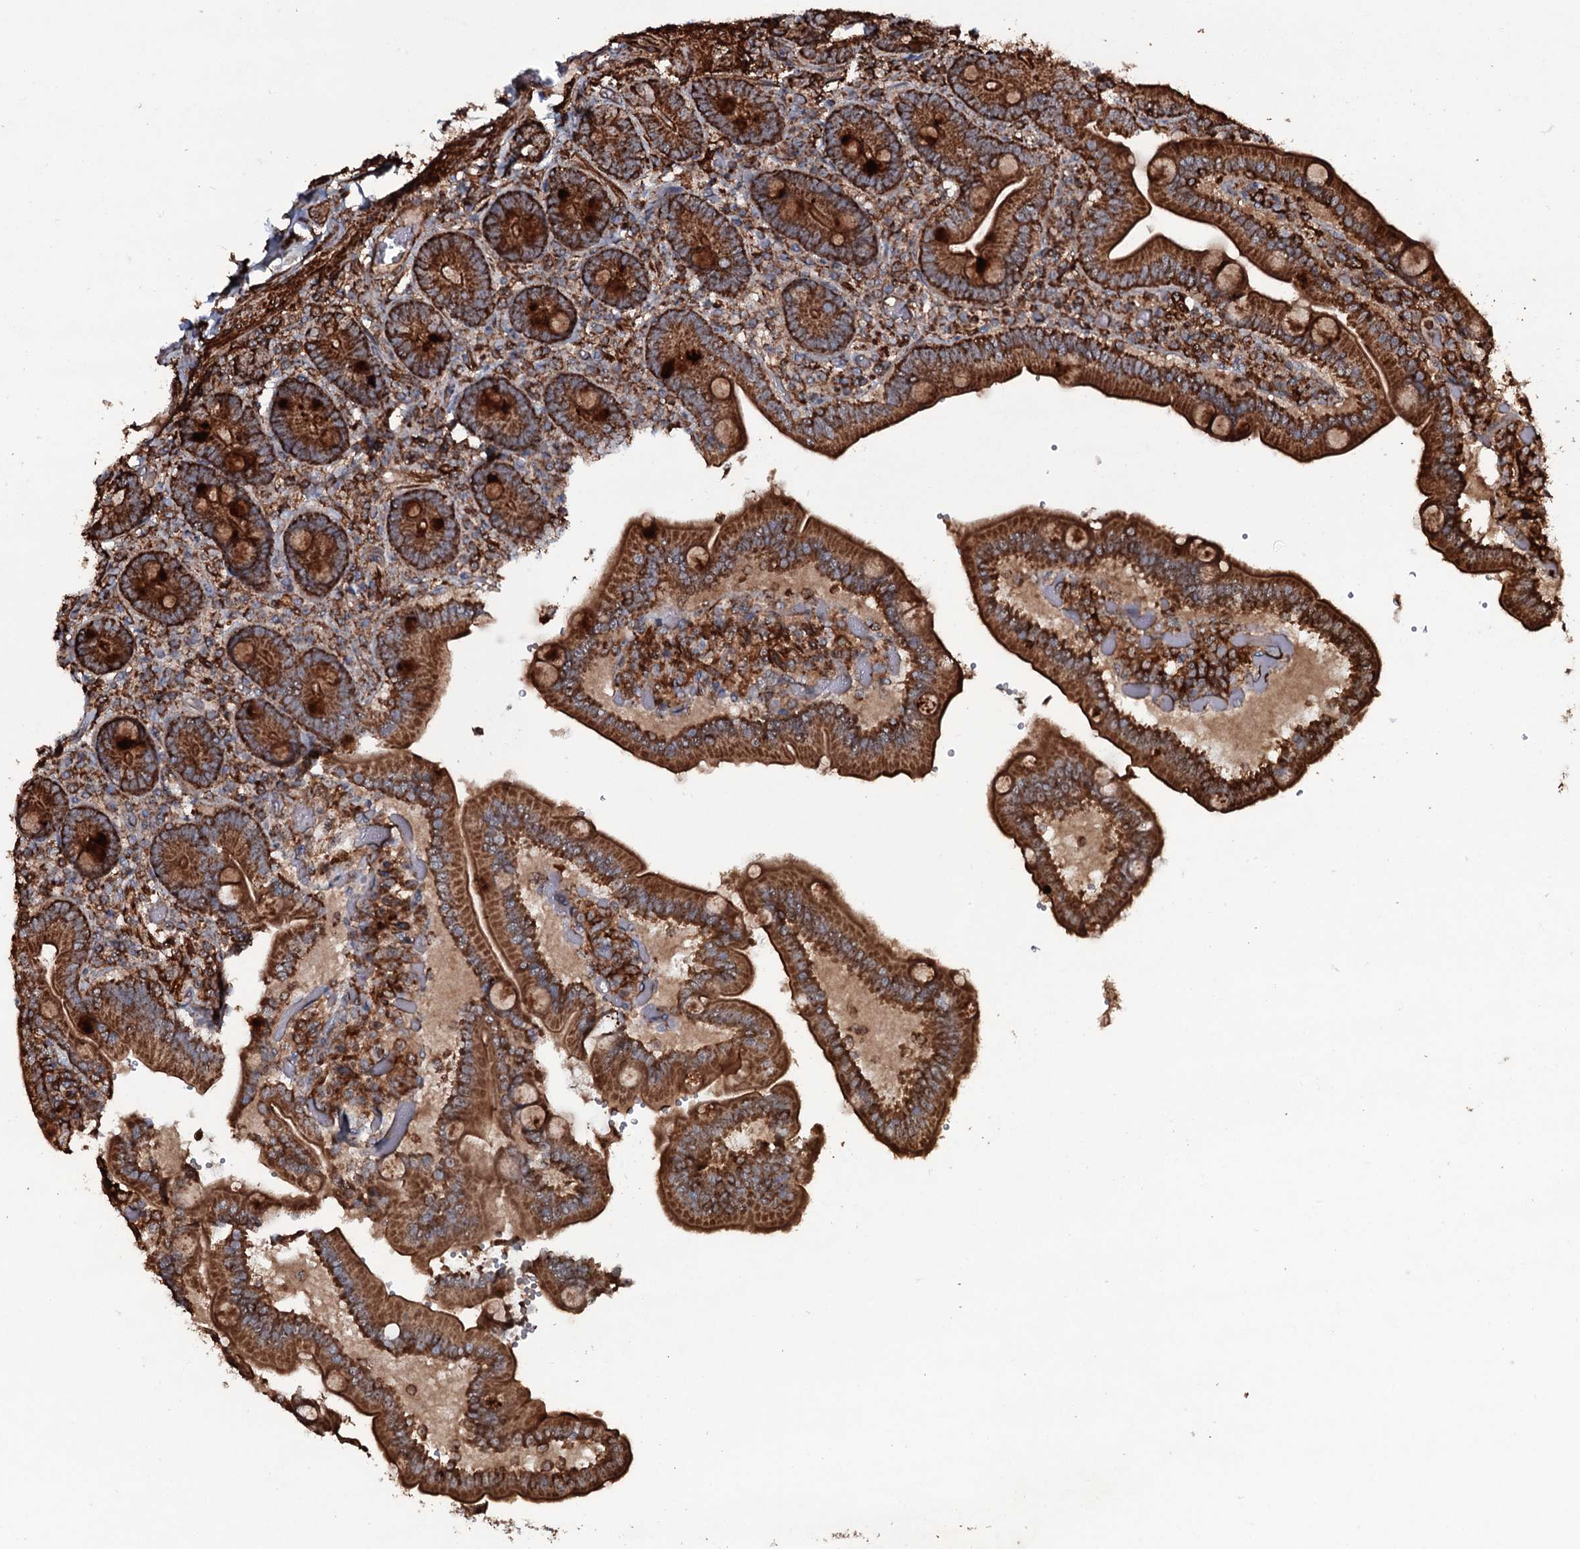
{"staining": {"intensity": "strong", "quantity": ">75%", "location": "cytoplasmic/membranous"}, "tissue": "duodenum", "cell_type": "Glandular cells", "image_type": "normal", "snomed": [{"axis": "morphology", "description": "Normal tissue, NOS"}, {"axis": "topography", "description": "Duodenum"}], "caption": "Duodenum stained for a protein (brown) exhibits strong cytoplasmic/membranous positive positivity in about >75% of glandular cells.", "gene": "VWA8", "patient": {"sex": "female", "age": 62}}